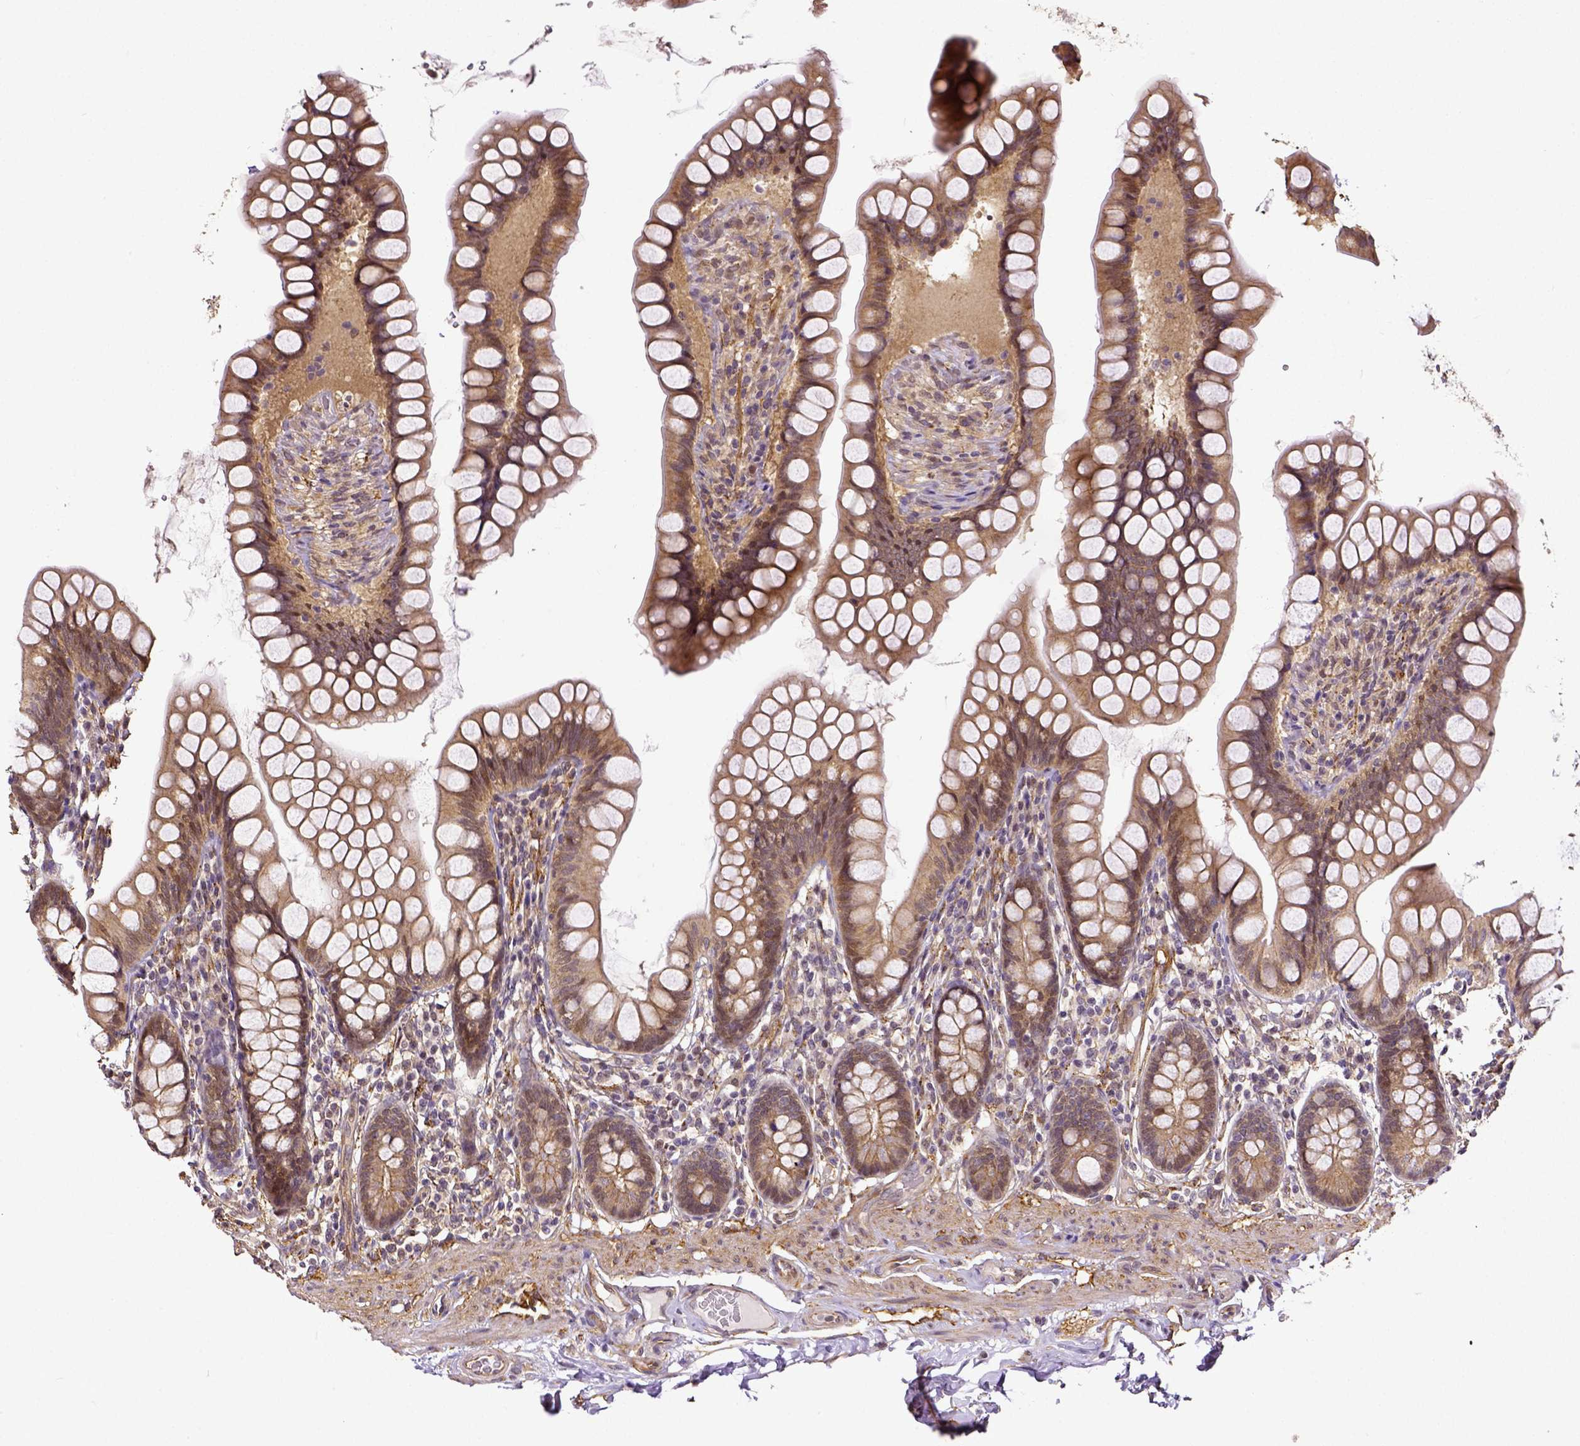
{"staining": {"intensity": "moderate", "quantity": ">75%", "location": "cytoplasmic/membranous"}, "tissue": "small intestine", "cell_type": "Glandular cells", "image_type": "normal", "snomed": [{"axis": "morphology", "description": "Normal tissue, NOS"}, {"axis": "topography", "description": "Small intestine"}], "caption": "Small intestine stained with IHC reveals moderate cytoplasmic/membranous staining in about >75% of glandular cells.", "gene": "DICER1", "patient": {"sex": "male", "age": 70}}